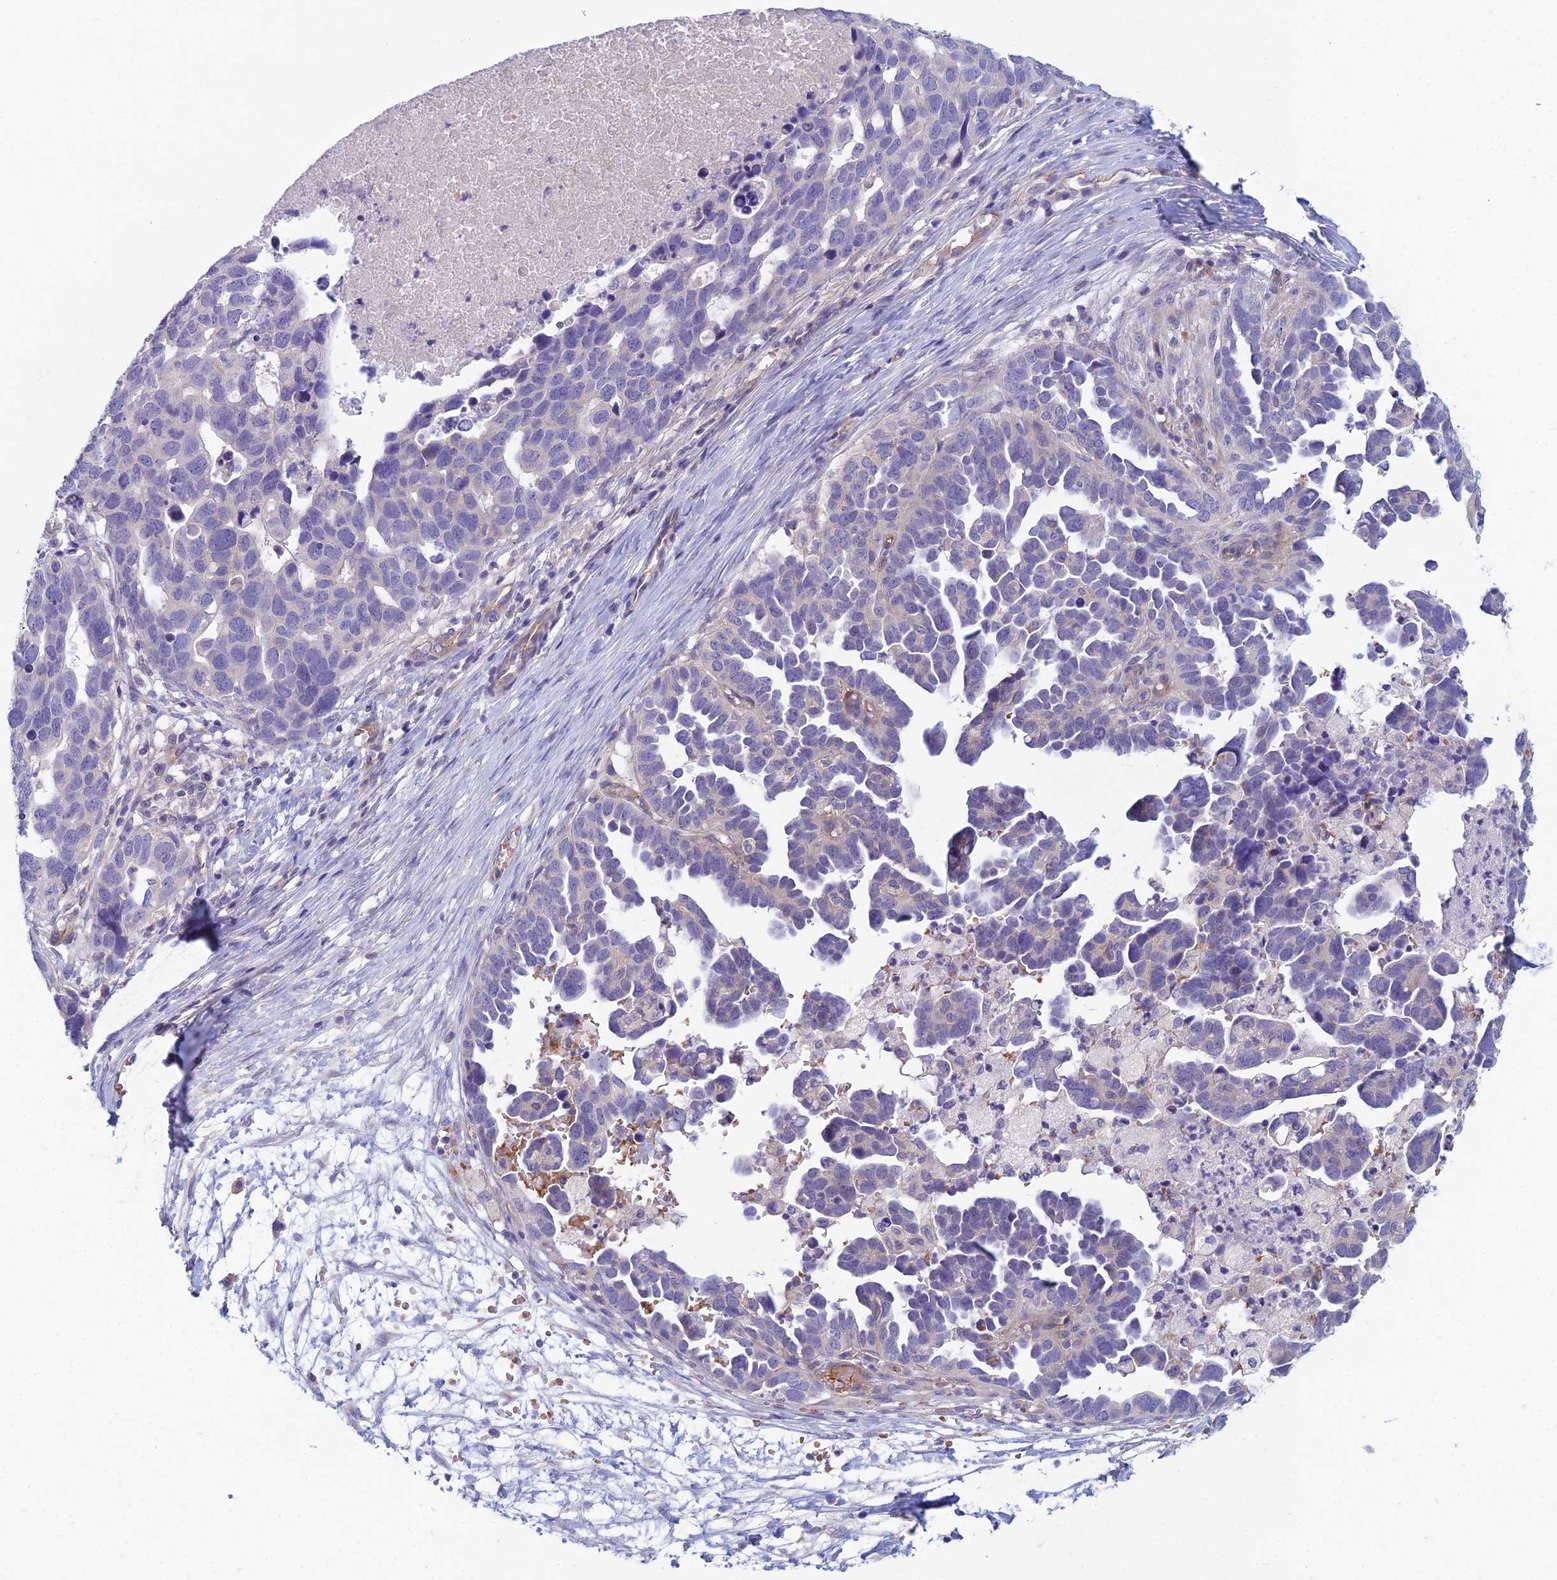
{"staining": {"intensity": "negative", "quantity": "none", "location": "none"}, "tissue": "ovarian cancer", "cell_type": "Tumor cells", "image_type": "cancer", "snomed": [{"axis": "morphology", "description": "Cystadenocarcinoma, serous, NOS"}, {"axis": "topography", "description": "Ovary"}], "caption": "Serous cystadenocarcinoma (ovarian) was stained to show a protein in brown. There is no significant staining in tumor cells.", "gene": "ZNF564", "patient": {"sex": "female", "age": 54}}